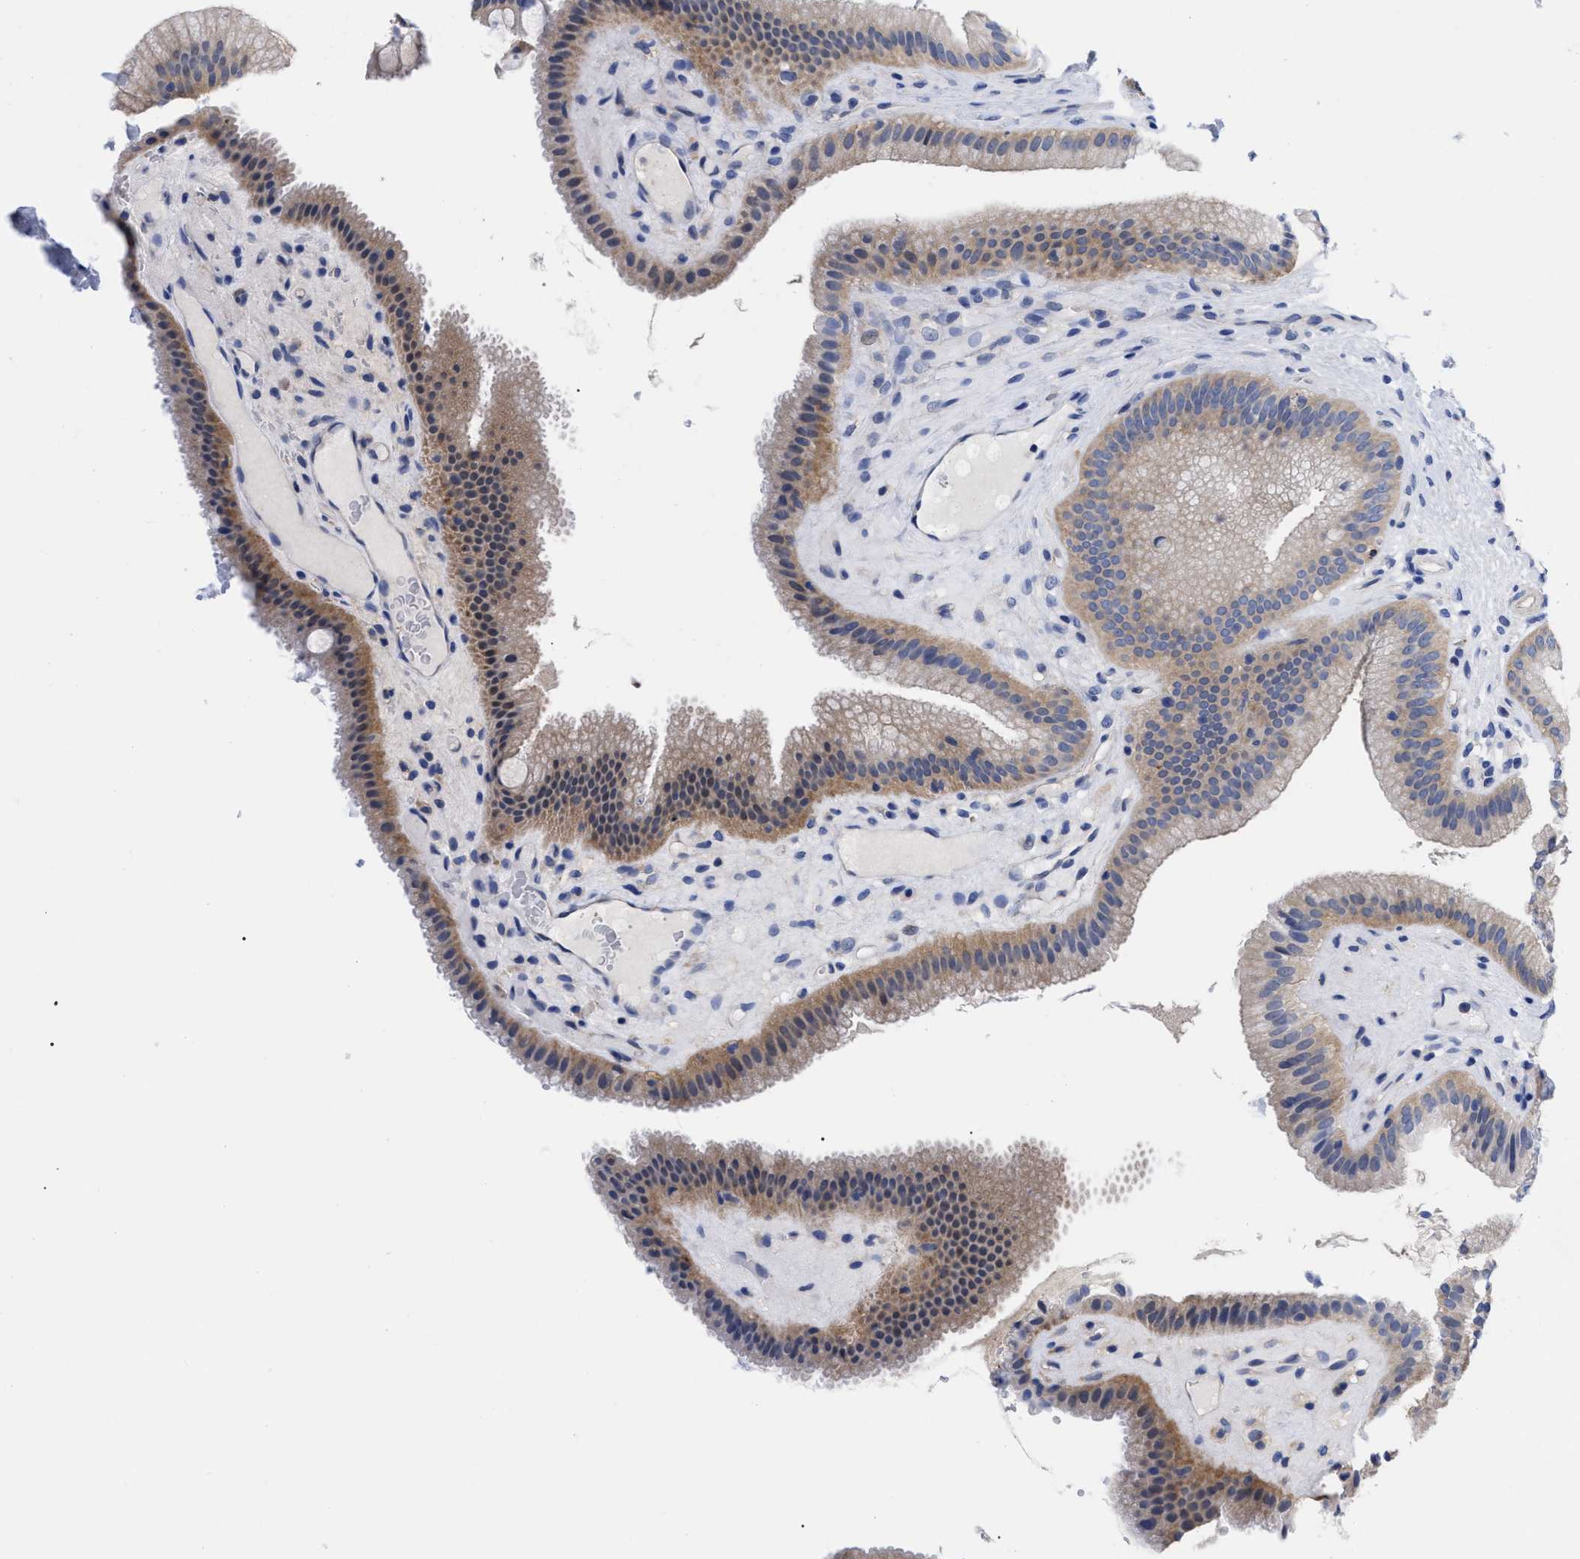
{"staining": {"intensity": "moderate", "quantity": ">75%", "location": "cytoplasmic/membranous"}, "tissue": "gallbladder", "cell_type": "Glandular cells", "image_type": "normal", "snomed": [{"axis": "morphology", "description": "Normal tissue, NOS"}, {"axis": "topography", "description": "Gallbladder"}], "caption": "Immunohistochemical staining of unremarkable human gallbladder displays >75% levels of moderate cytoplasmic/membranous protein expression in approximately >75% of glandular cells.", "gene": "RBKS", "patient": {"sex": "male", "age": 49}}